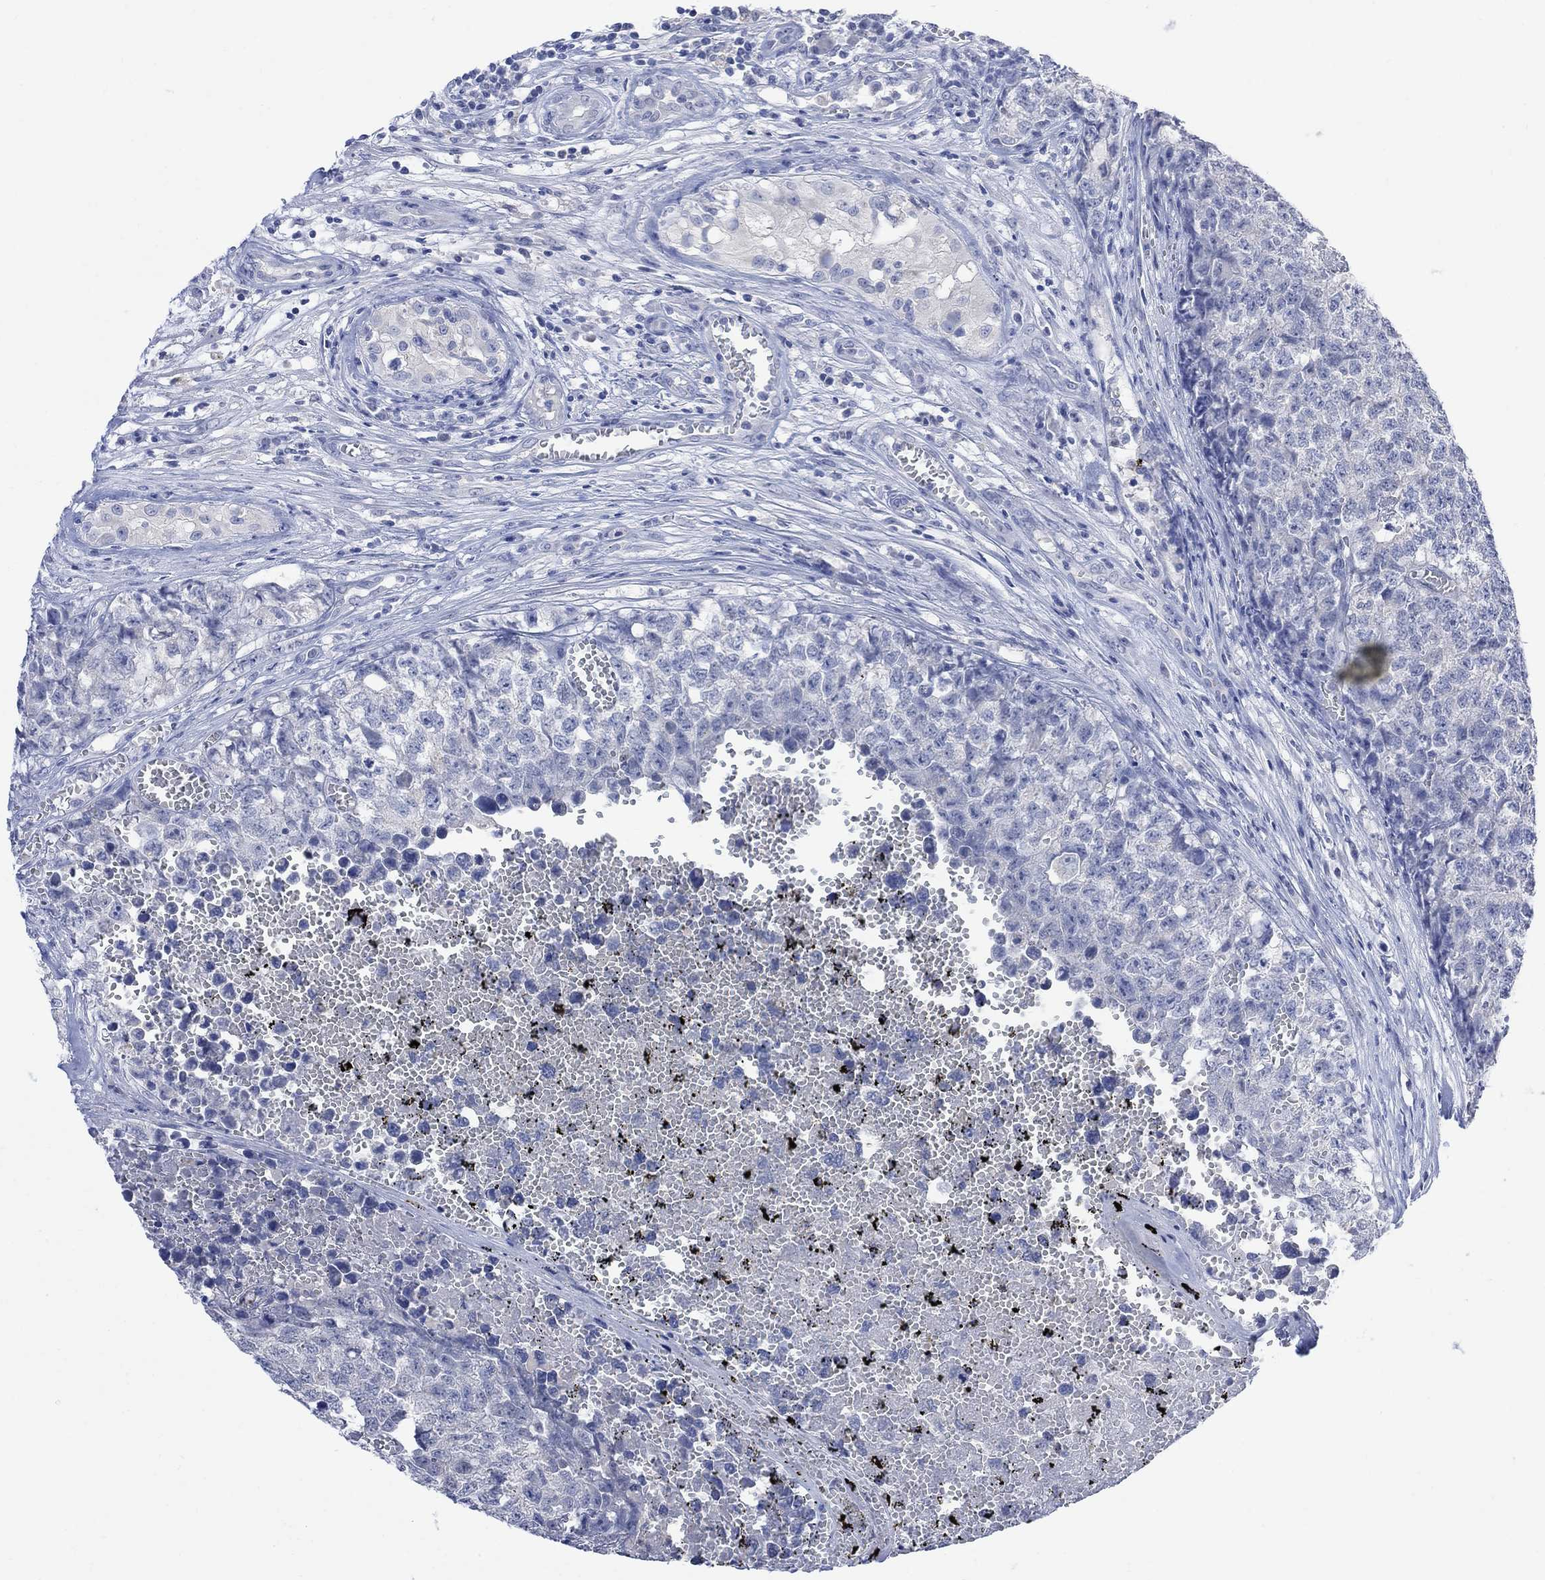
{"staining": {"intensity": "negative", "quantity": "none", "location": "none"}, "tissue": "testis cancer", "cell_type": "Tumor cells", "image_type": "cancer", "snomed": [{"axis": "morphology", "description": "Seminoma, NOS"}, {"axis": "morphology", "description": "Carcinoma, Embryonal, NOS"}, {"axis": "topography", "description": "Testis"}], "caption": "This is an IHC histopathology image of human testis embryonal carcinoma. There is no expression in tumor cells.", "gene": "FBP2", "patient": {"sex": "male", "age": 22}}